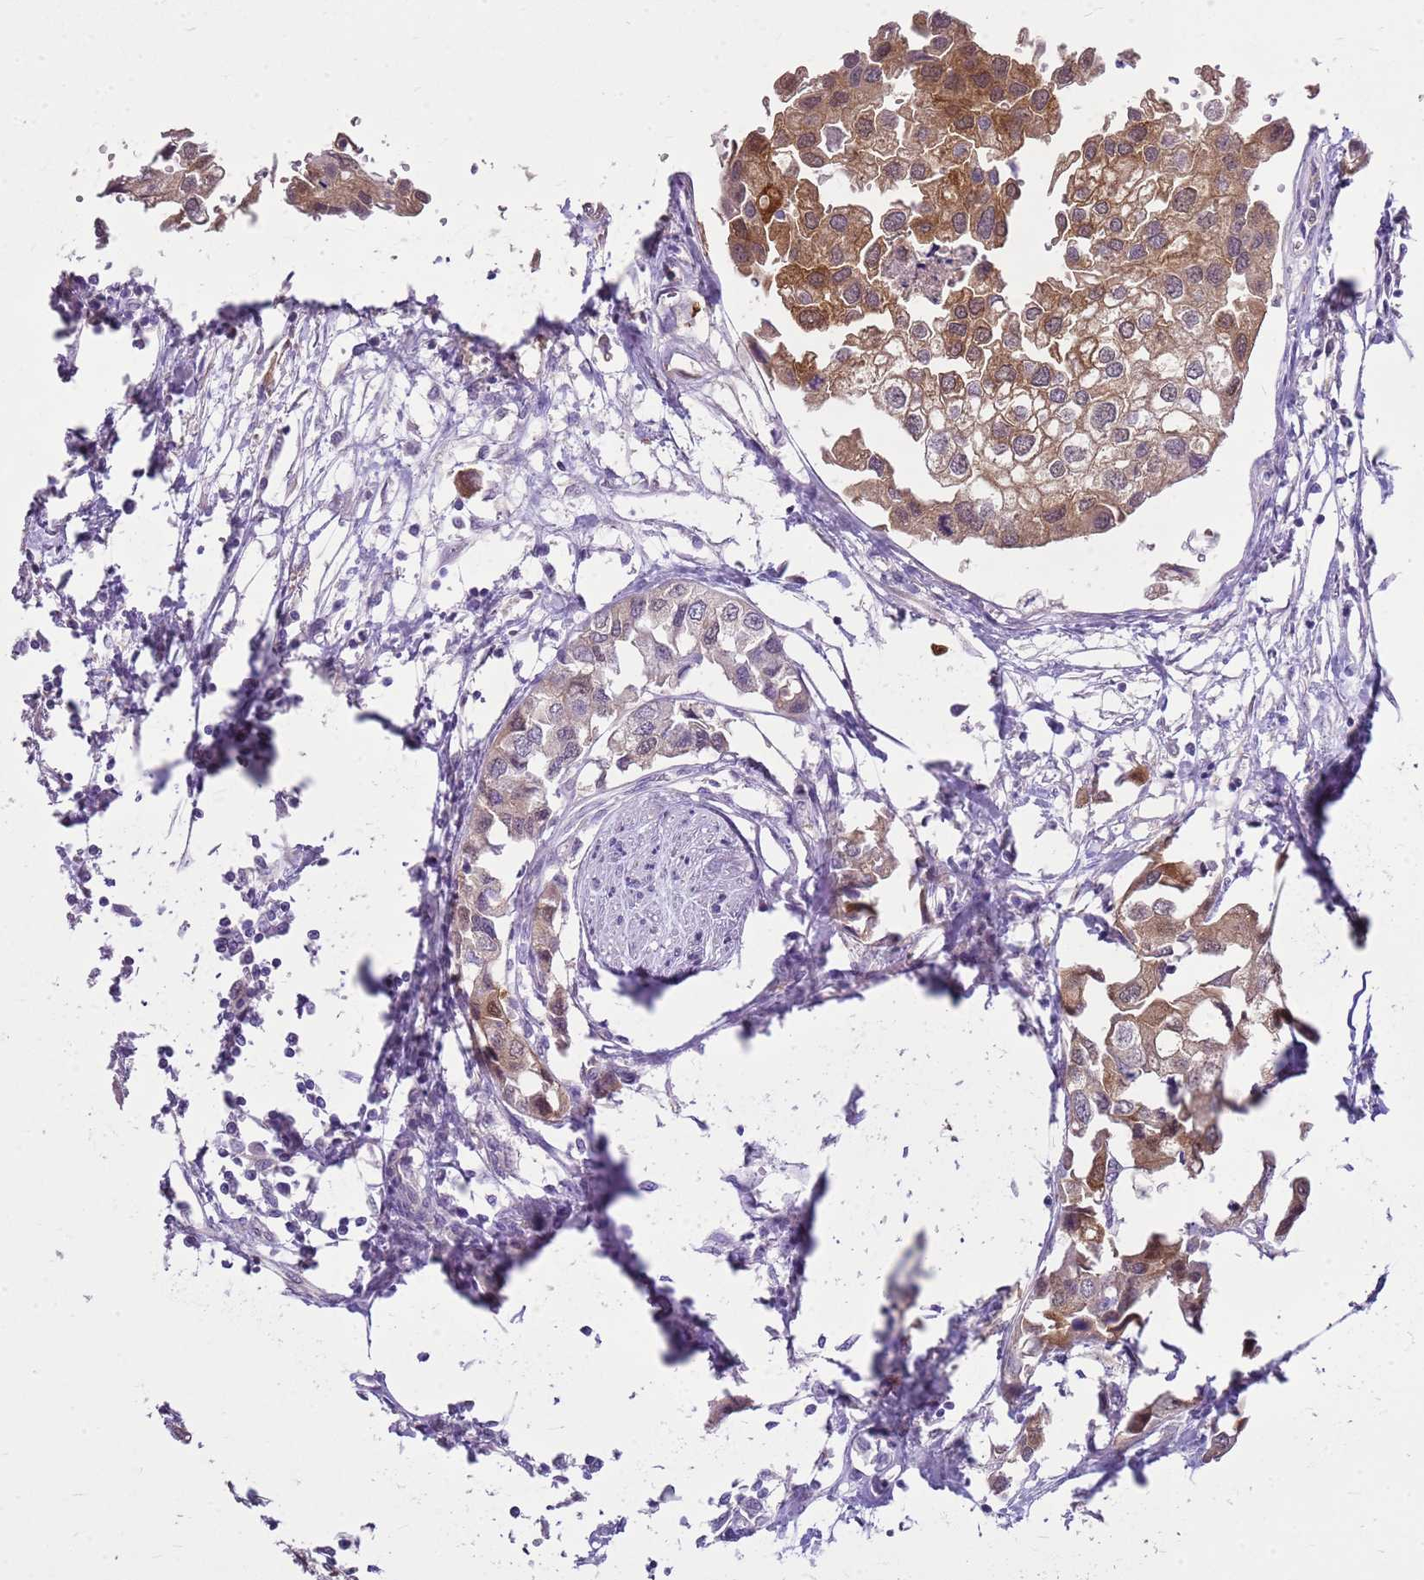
{"staining": {"intensity": "moderate", "quantity": ">75%", "location": "cytoplasmic/membranous"}, "tissue": "urothelial cancer", "cell_type": "Tumor cells", "image_type": "cancer", "snomed": [{"axis": "morphology", "description": "Urothelial carcinoma, High grade"}, {"axis": "topography", "description": "Urinary bladder"}], "caption": "Moderate cytoplasmic/membranous staining for a protein is identified in about >75% of tumor cells of high-grade urothelial carcinoma using immunohistochemistry (IHC).", "gene": "HSPB1", "patient": {"sex": "male", "age": 64}}